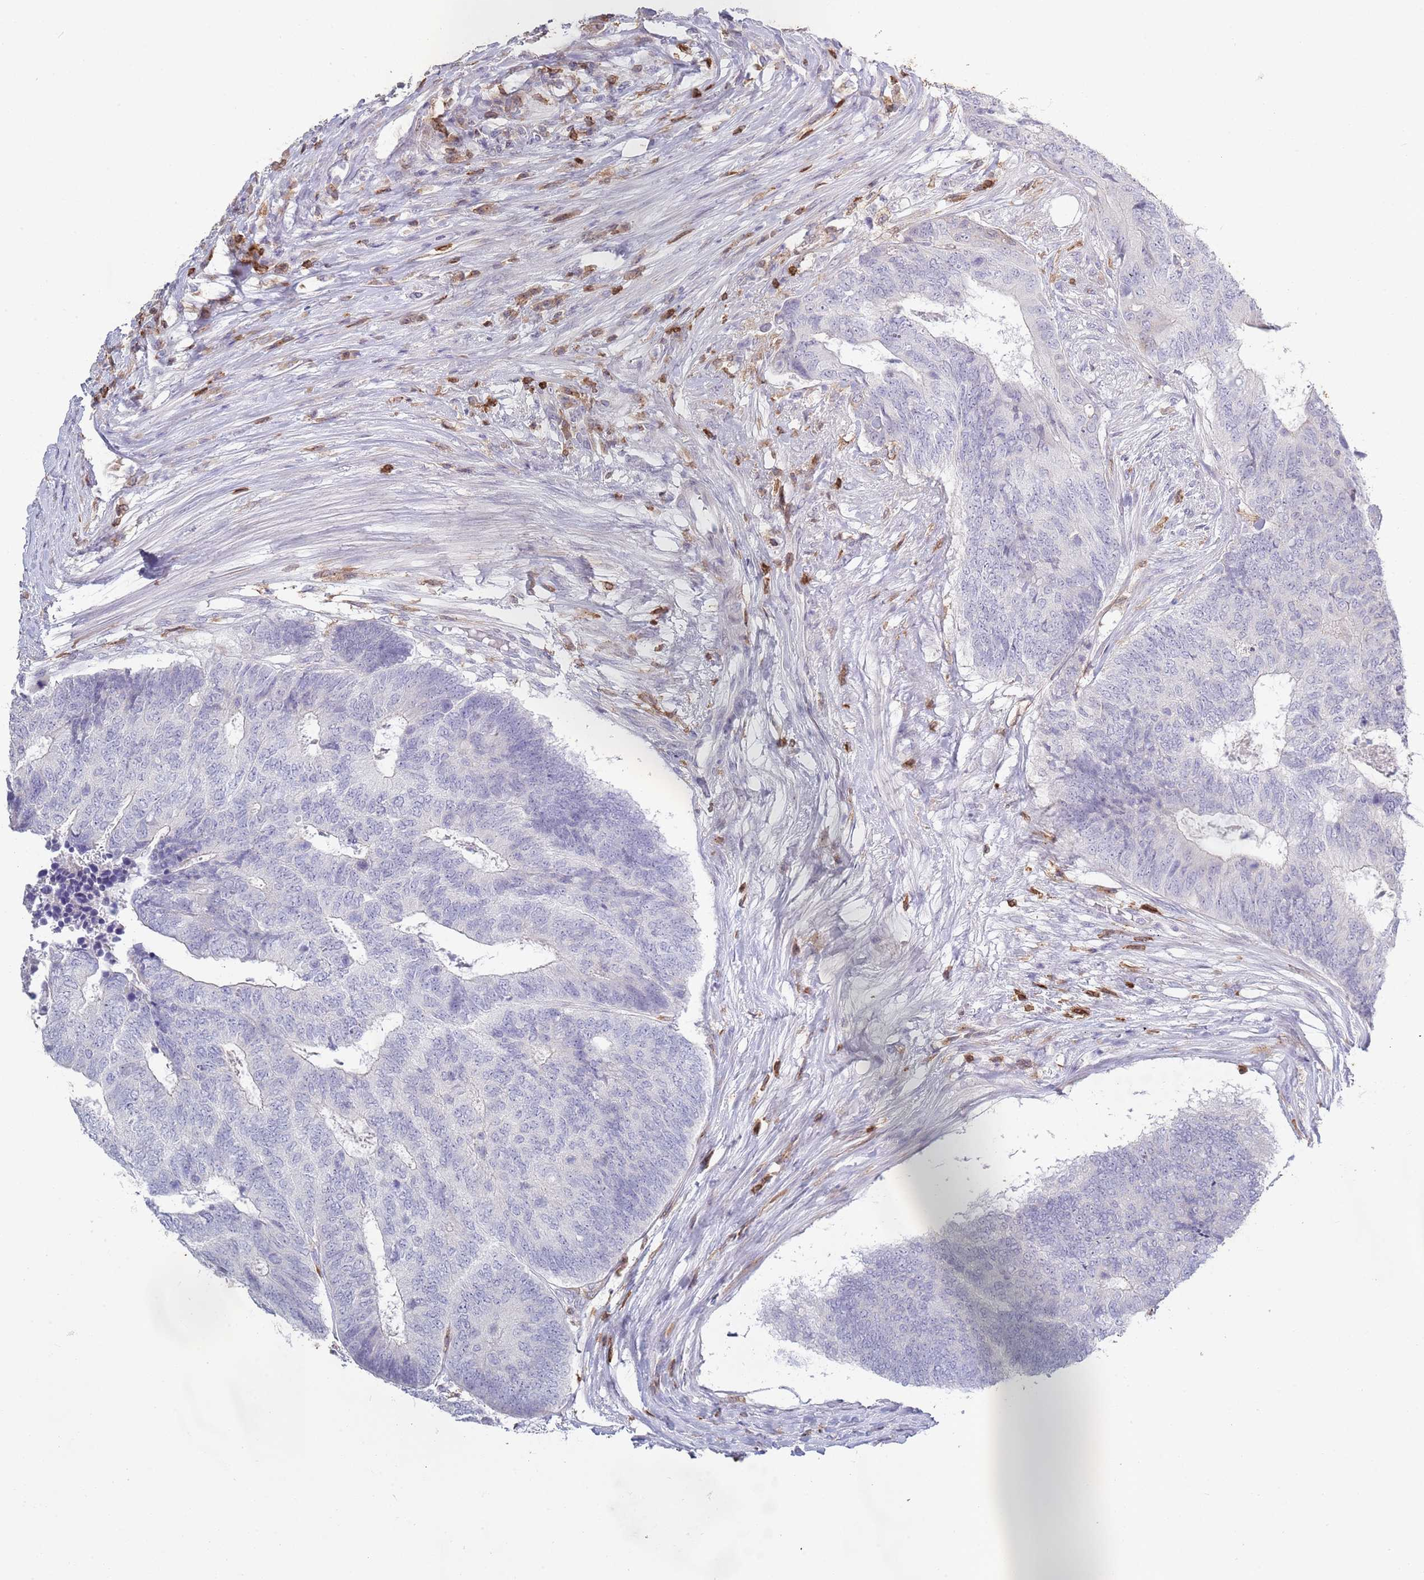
{"staining": {"intensity": "negative", "quantity": "none", "location": "none"}, "tissue": "colorectal cancer", "cell_type": "Tumor cells", "image_type": "cancer", "snomed": [{"axis": "morphology", "description": "Adenocarcinoma, NOS"}, {"axis": "topography", "description": "Colon"}], "caption": "Micrograph shows no protein staining in tumor cells of adenocarcinoma (colorectal) tissue.", "gene": "LPXN", "patient": {"sex": "female", "age": 67}}